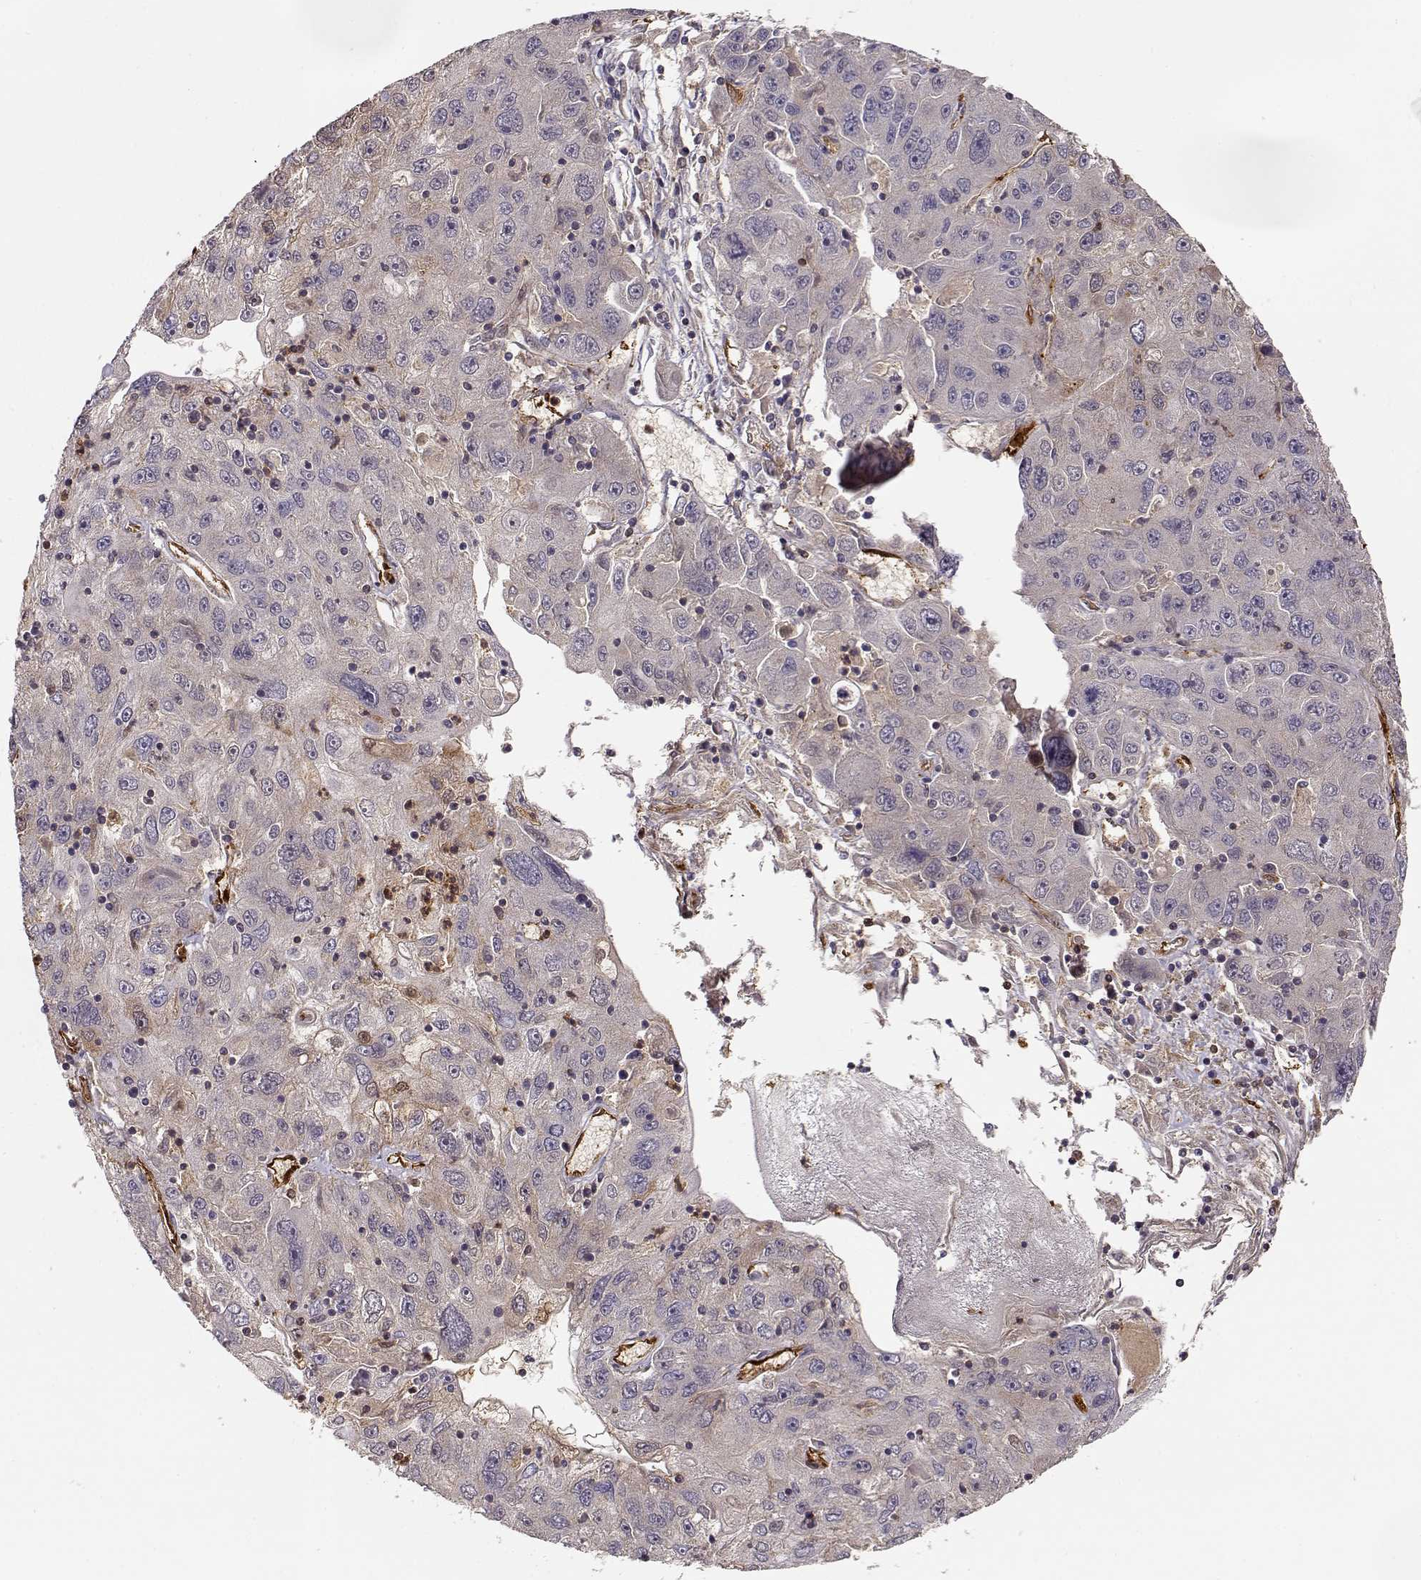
{"staining": {"intensity": "negative", "quantity": "none", "location": "none"}, "tissue": "stomach cancer", "cell_type": "Tumor cells", "image_type": "cancer", "snomed": [{"axis": "morphology", "description": "Adenocarcinoma, NOS"}, {"axis": "topography", "description": "Stomach"}], "caption": "Immunohistochemistry image of human stomach cancer stained for a protein (brown), which exhibits no staining in tumor cells.", "gene": "PNP", "patient": {"sex": "male", "age": 56}}